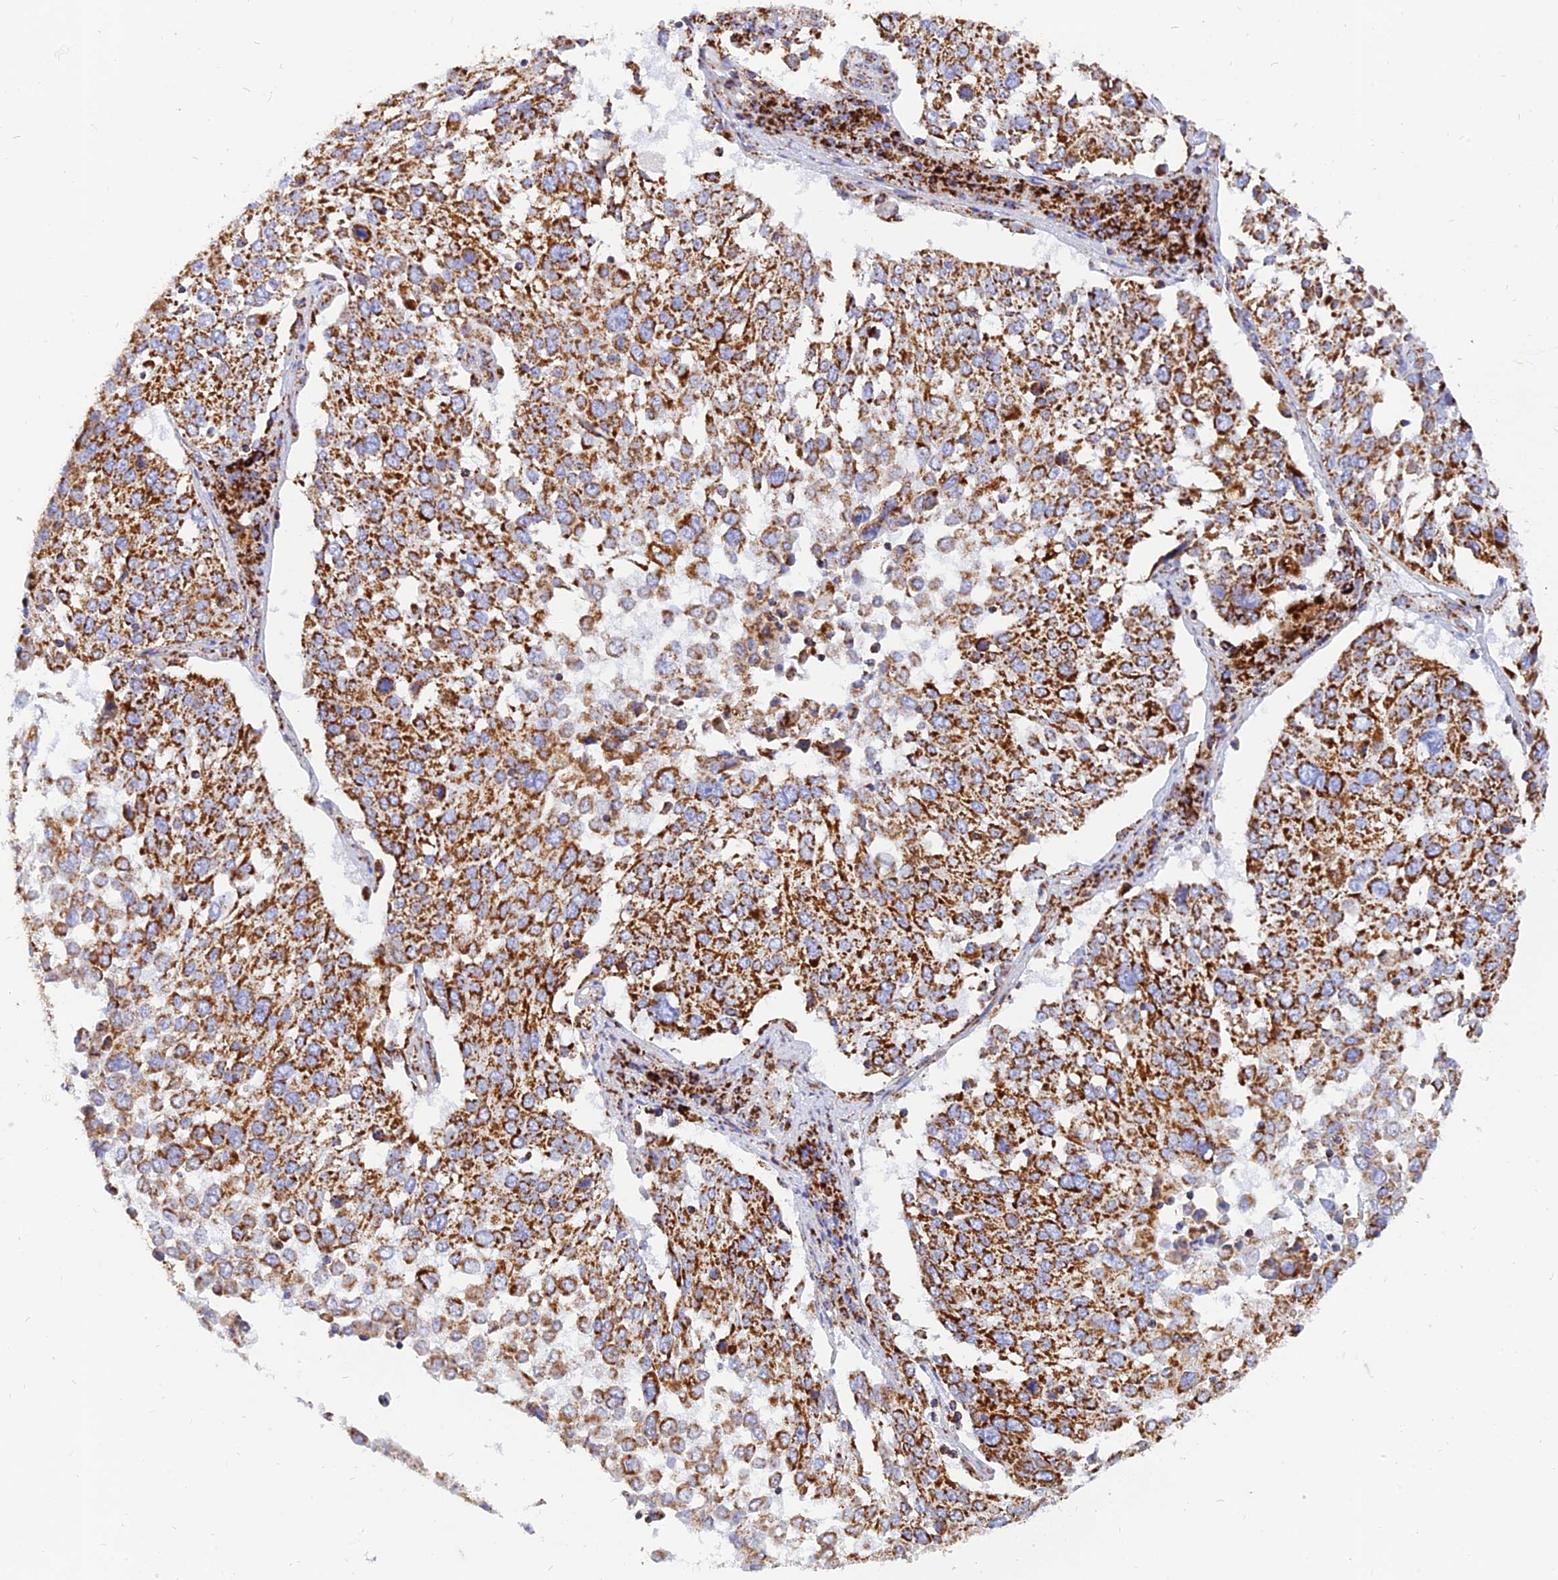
{"staining": {"intensity": "strong", "quantity": ">75%", "location": "cytoplasmic/membranous"}, "tissue": "lung cancer", "cell_type": "Tumor cells", "image_type": "cancer", "snomed": [{"axis": "morphology", "description": "Squamous cell carcinoma, NOS"}, {"axis": "topography", "description": "Lung"}], "caption": "Lung squamous cell carcinoma was stained to show a protein in brown. There is high levels of strong cytoplasmic/membranous staining in approximately >75% of tumor cells.", "gene": "NDUFB6", "patient": {"sex": "male", "age": 65}}